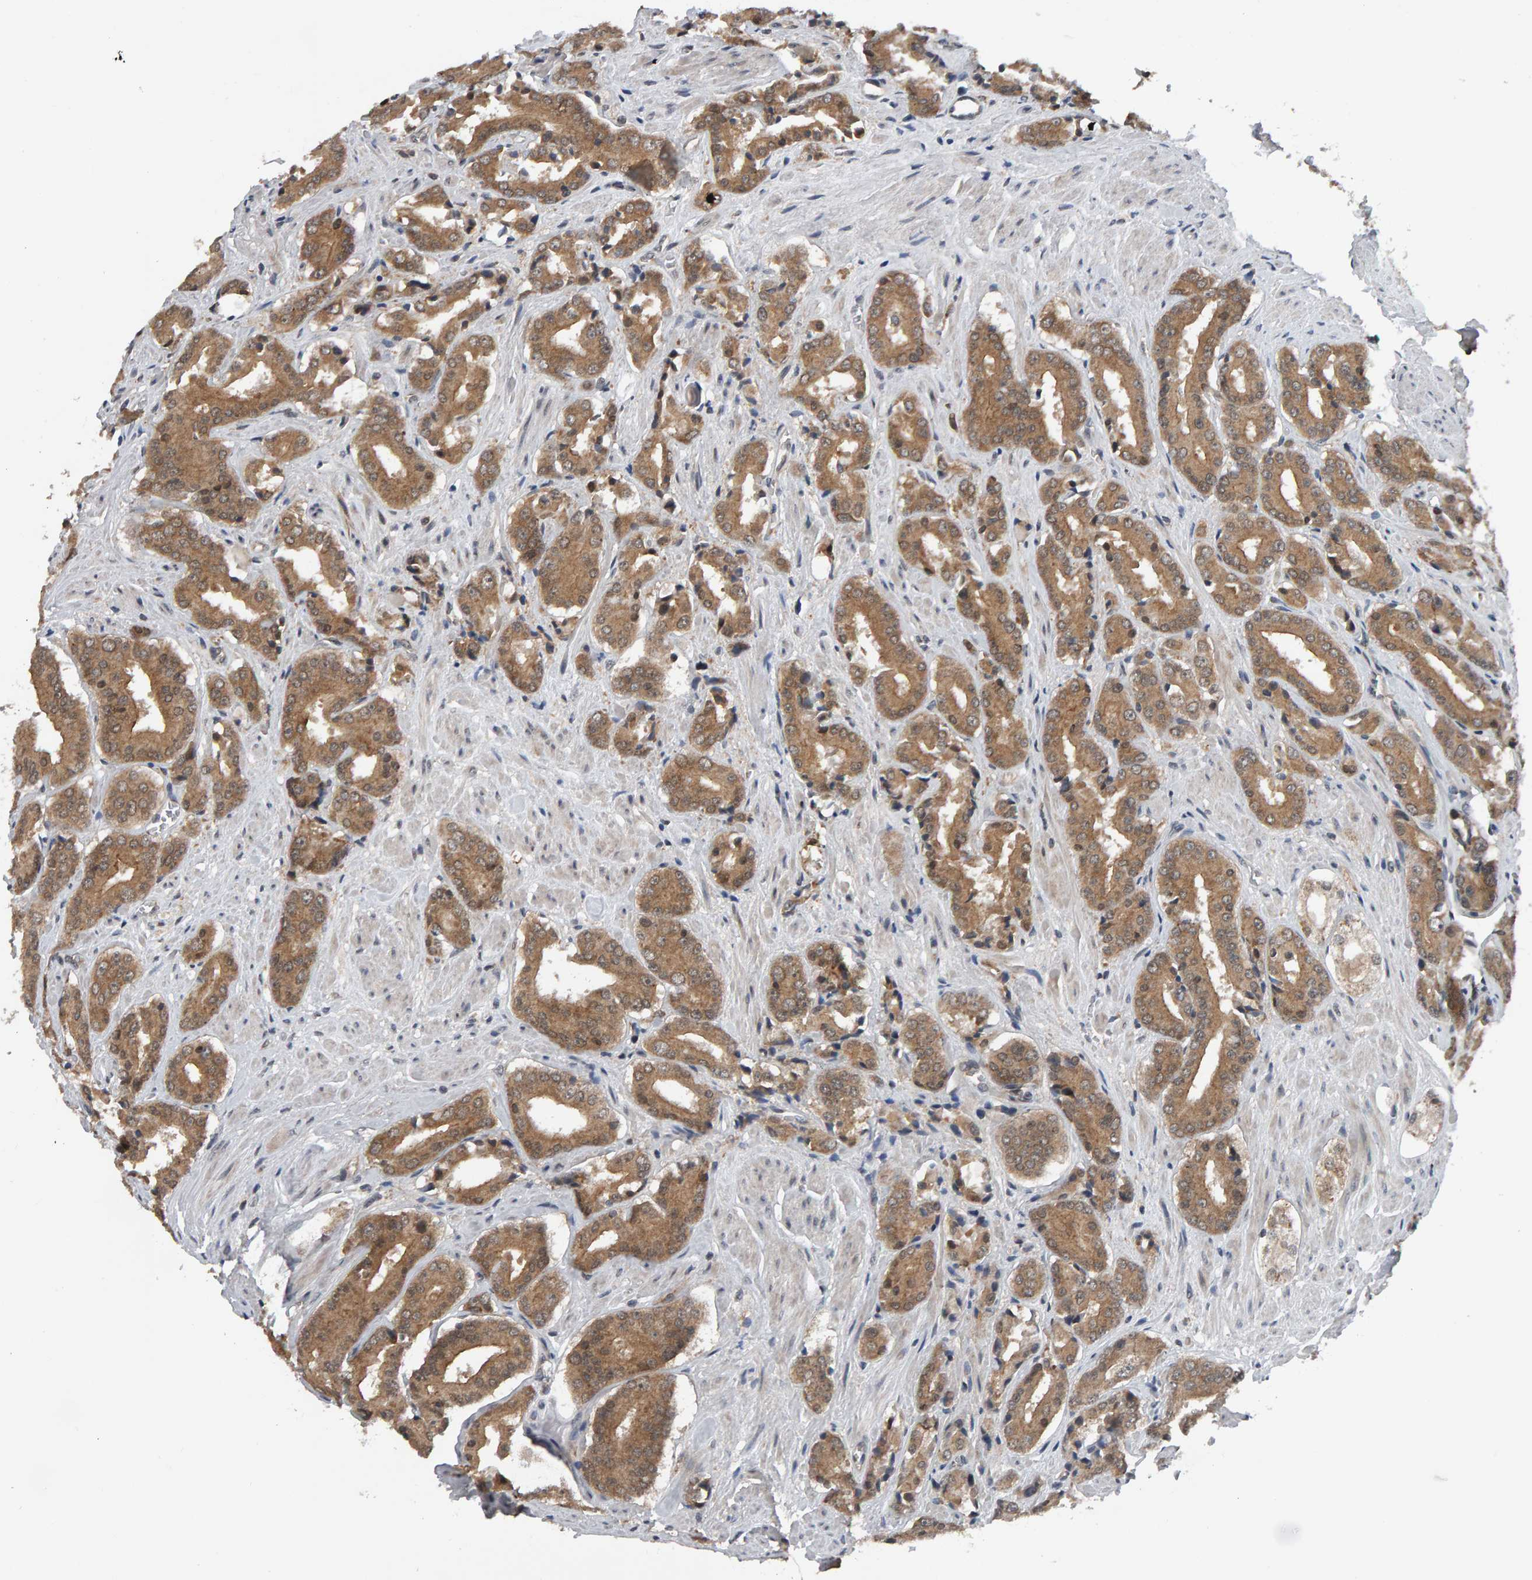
{"staining": {"intensity": "moderate", "quantity": "25%-75%", "location": "cytoplasmic/membranous"}, "tissue": "prostate cancer", "cell_type": "Tumor cells", "image_type": "cancer", "snomed": [{"axis": "morphology", "description": "Adenocarcinoma, High grade"}, {"axis": "topography", "description": "Prostate"}], "caption": "An immunohistochemistry photomicrograph of neoplastic tissue is shown. Protein staining in brown shows moderate cytoplasmic/membranous positivity in prostate cancer (high-grade adenocarcinoma) within tumor cells.", "gene": "COASY", "patient": {"sex": "male", "age": 71}}